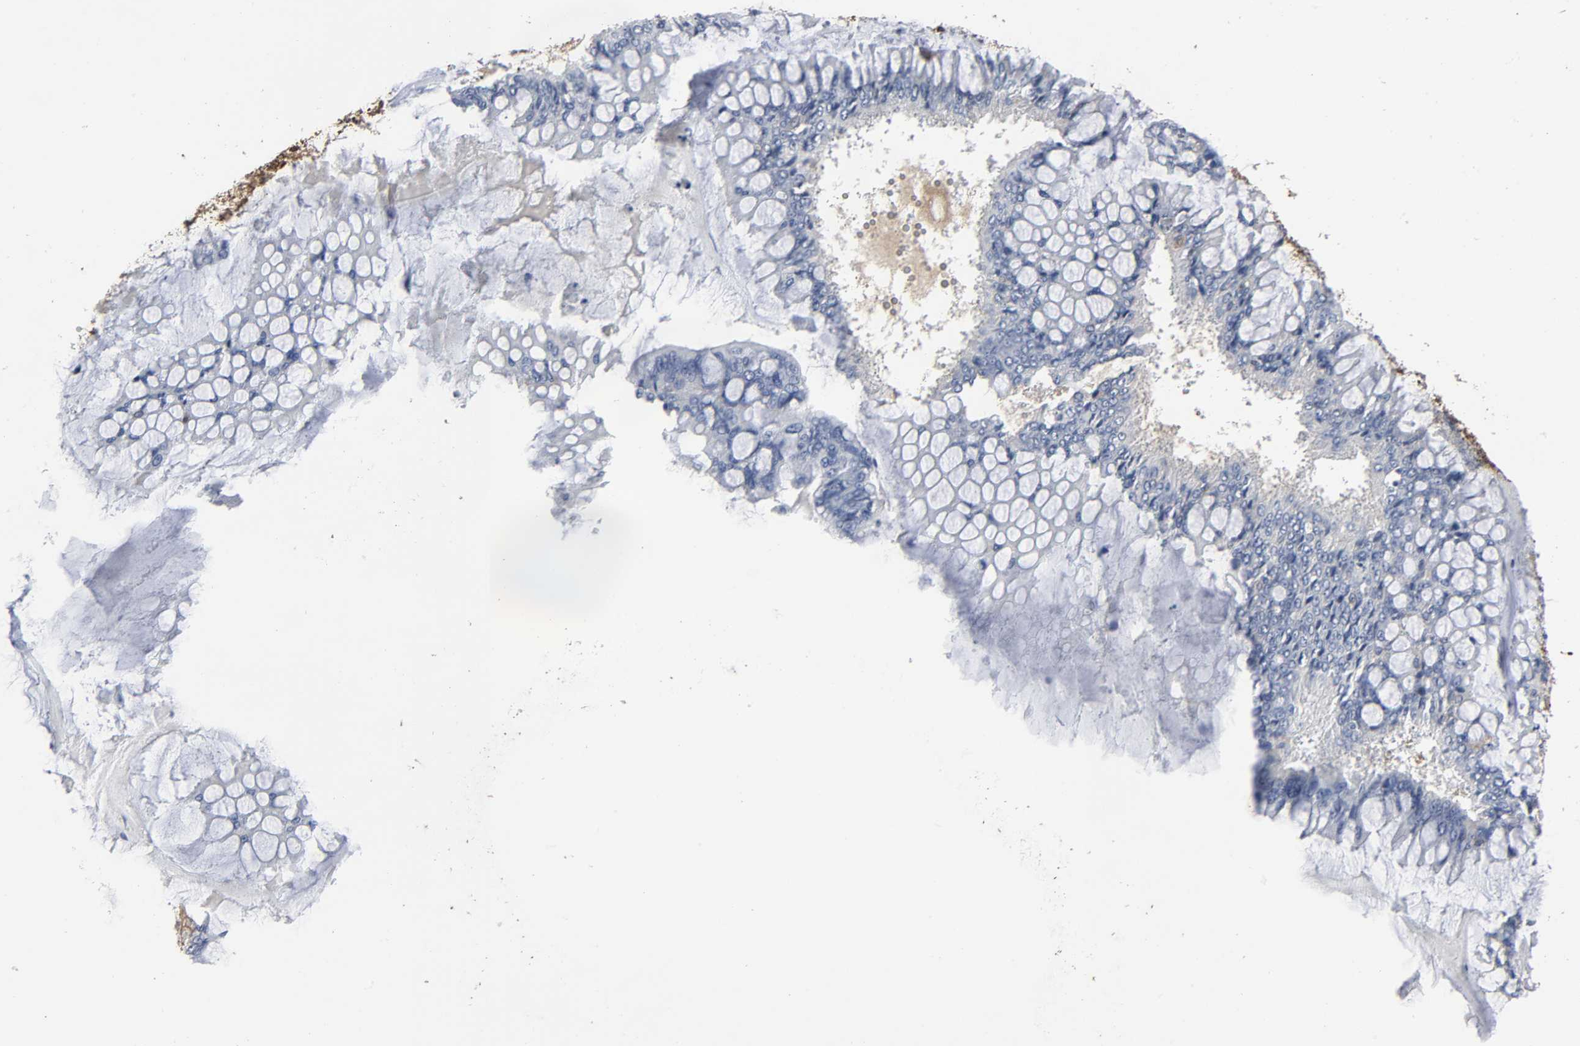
{"staining": {"intensity": "negative", "quantity": "none", "location": "none"}, "tissue": "ovarian cancer", "cell_type": "Tumor cells", "image_type": "cancer", "snomed": [{"axis": "morphology", "description": "Cystadenocarcinoma, mucinous, NOS"}, {"axis": "topography", "description": "Ovary"}], "caption": "Immunohistochemical staining of human mucinous cystadenocarcinoma (ovarian) exhibits no significant expression in tumor cells.", "gene": "FBLN1", "patient": {"sex": "female", "age": 73}}